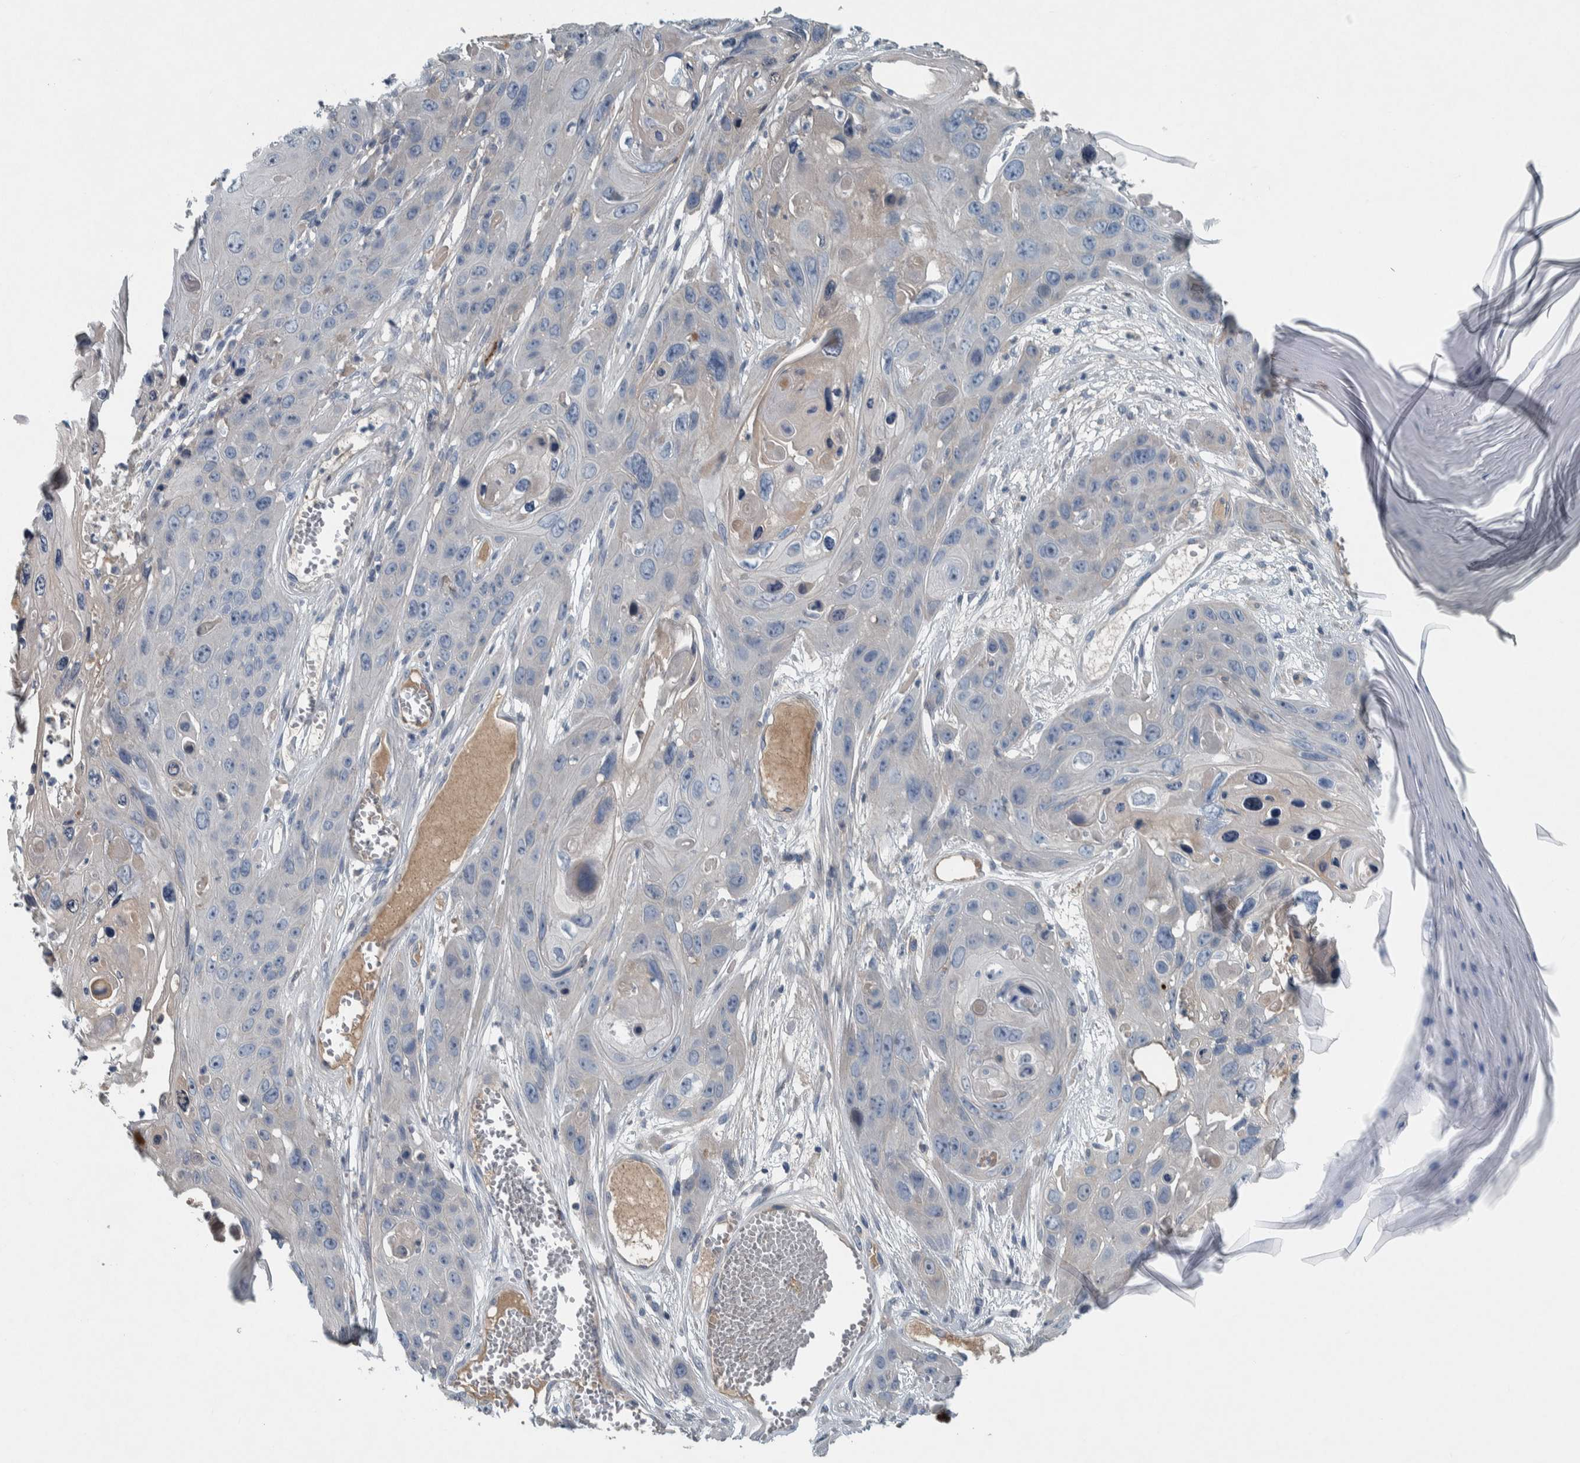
{"staining": {"intensity": "negative", "quantity": "none", "location": "none"}, "tissue": "skin cancer", "cell_type": "Tumor cells", "image_type": "cancer", "snomed": [{"axis": "morphology", "description": "Squamous cell carcinoma, NOS"}, {"axis": "topography", "description": "Skin"}], "caption": "There is no significant staining in tumor cells of skin cancer. The staining was performed using DAB (3,3'-diaminobenzidine) to visualize the protein expression in brown, while the nuclei were stained in blue with hematoxylin (Magnification: 20x).", "gene": "SERPINC1", "patient": {"sex": "male", "age": 55}}